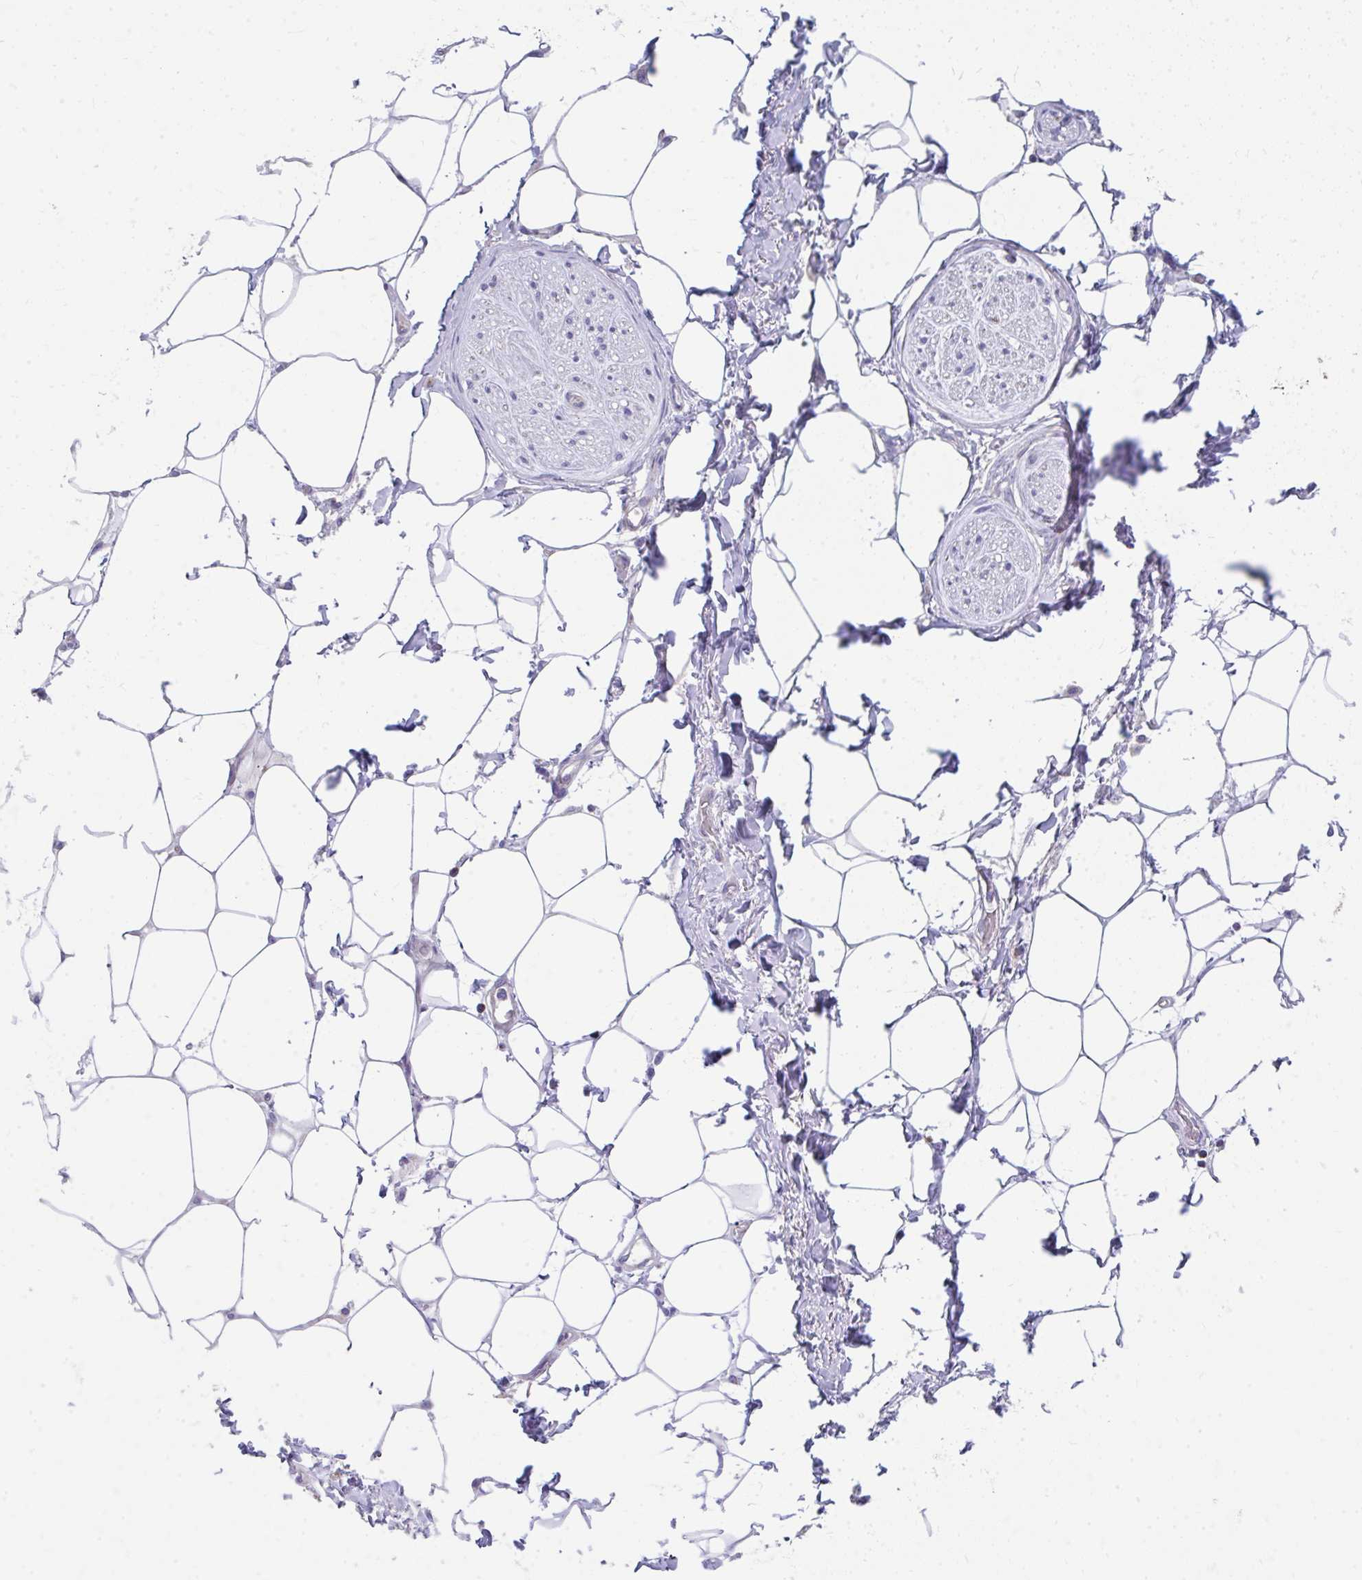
{"staining": {"intensity": "negative", "quantity": "none", "location": "none"}, "tissue": "soft tissue", "cell_type": "Fibroblasts", "image_type": "normal", "snomed": [{"axis": "morphology", "description": "Normal tissue, NOS"}, {"axis": "topography", "description": "Vagina"}, {"axis": "topography", "description": "Peripheral nerve tissue"}], "caption": "Fibroblasts are negative for brown protein staining in unremarkable soft tissue. The staining was performed using DAB to visualize the protein expression in brown, while the nuclei were stained in blue with hematoxylin (Magnification: 20x).", "gene": "IL37", "patient": {"sex": "female", "age": 71}}